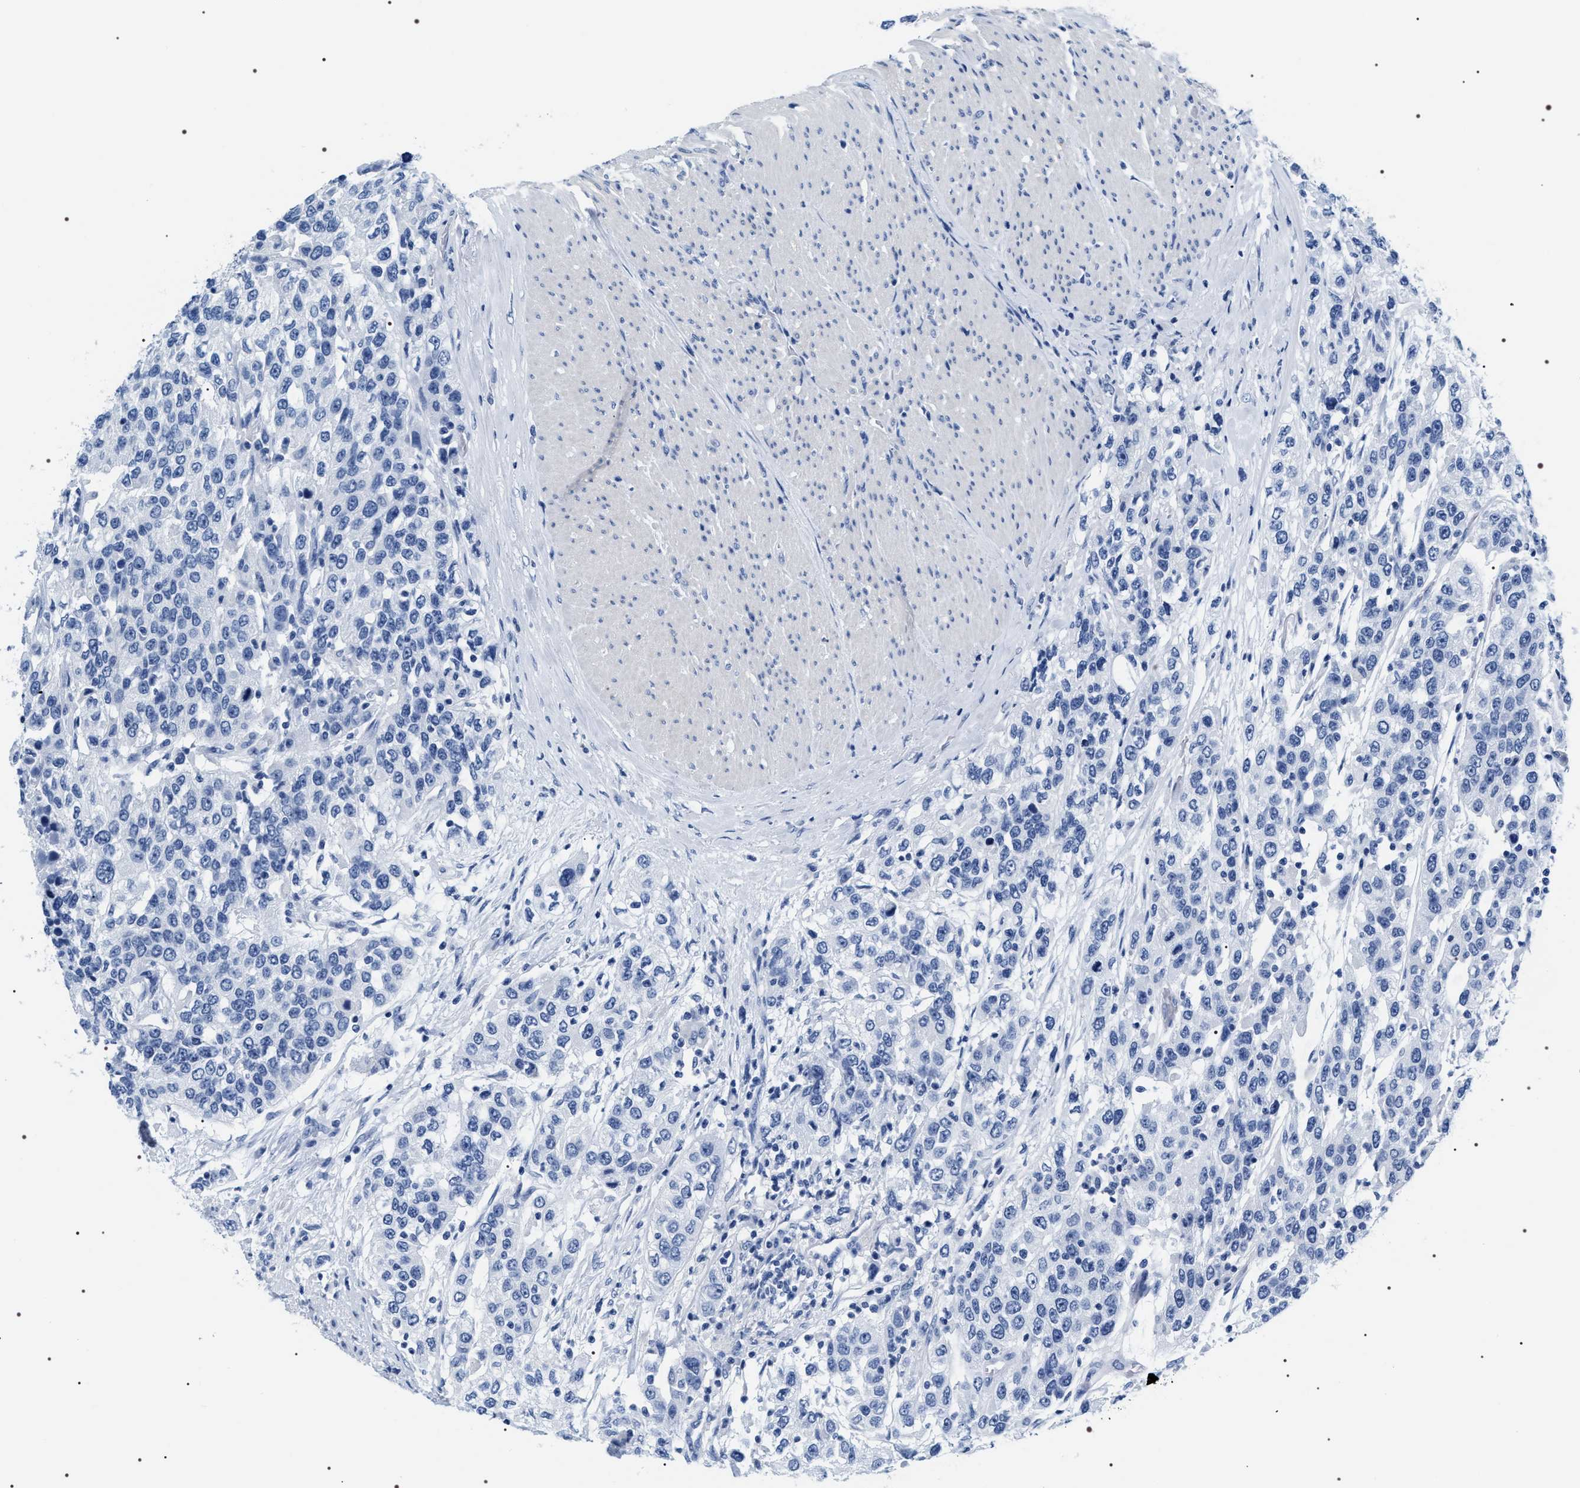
{"staining": {"intensity": "negative", "quantity": "none", "location": "none"}, "tissue": "urothelial cancer", "cell_type": "Tumor cells", "image_type": "cancer", "snomed": [{"axis": "morphology", "description": "Urothelial carcinoma, High grade"}, {"axis": "topography", "description": "Urinary bladder"}], "caption": "DAB immunohistochemical staining of high-grade urothelial carcinoma exhibits no significant staining in tumor cells. Brightfield microscopy of IHC stained with DAB (brown) and hematoxylin (blue), captured at high magnification.", "gene": "ADH4", "patient": {"sex": "female", "age": 80}}